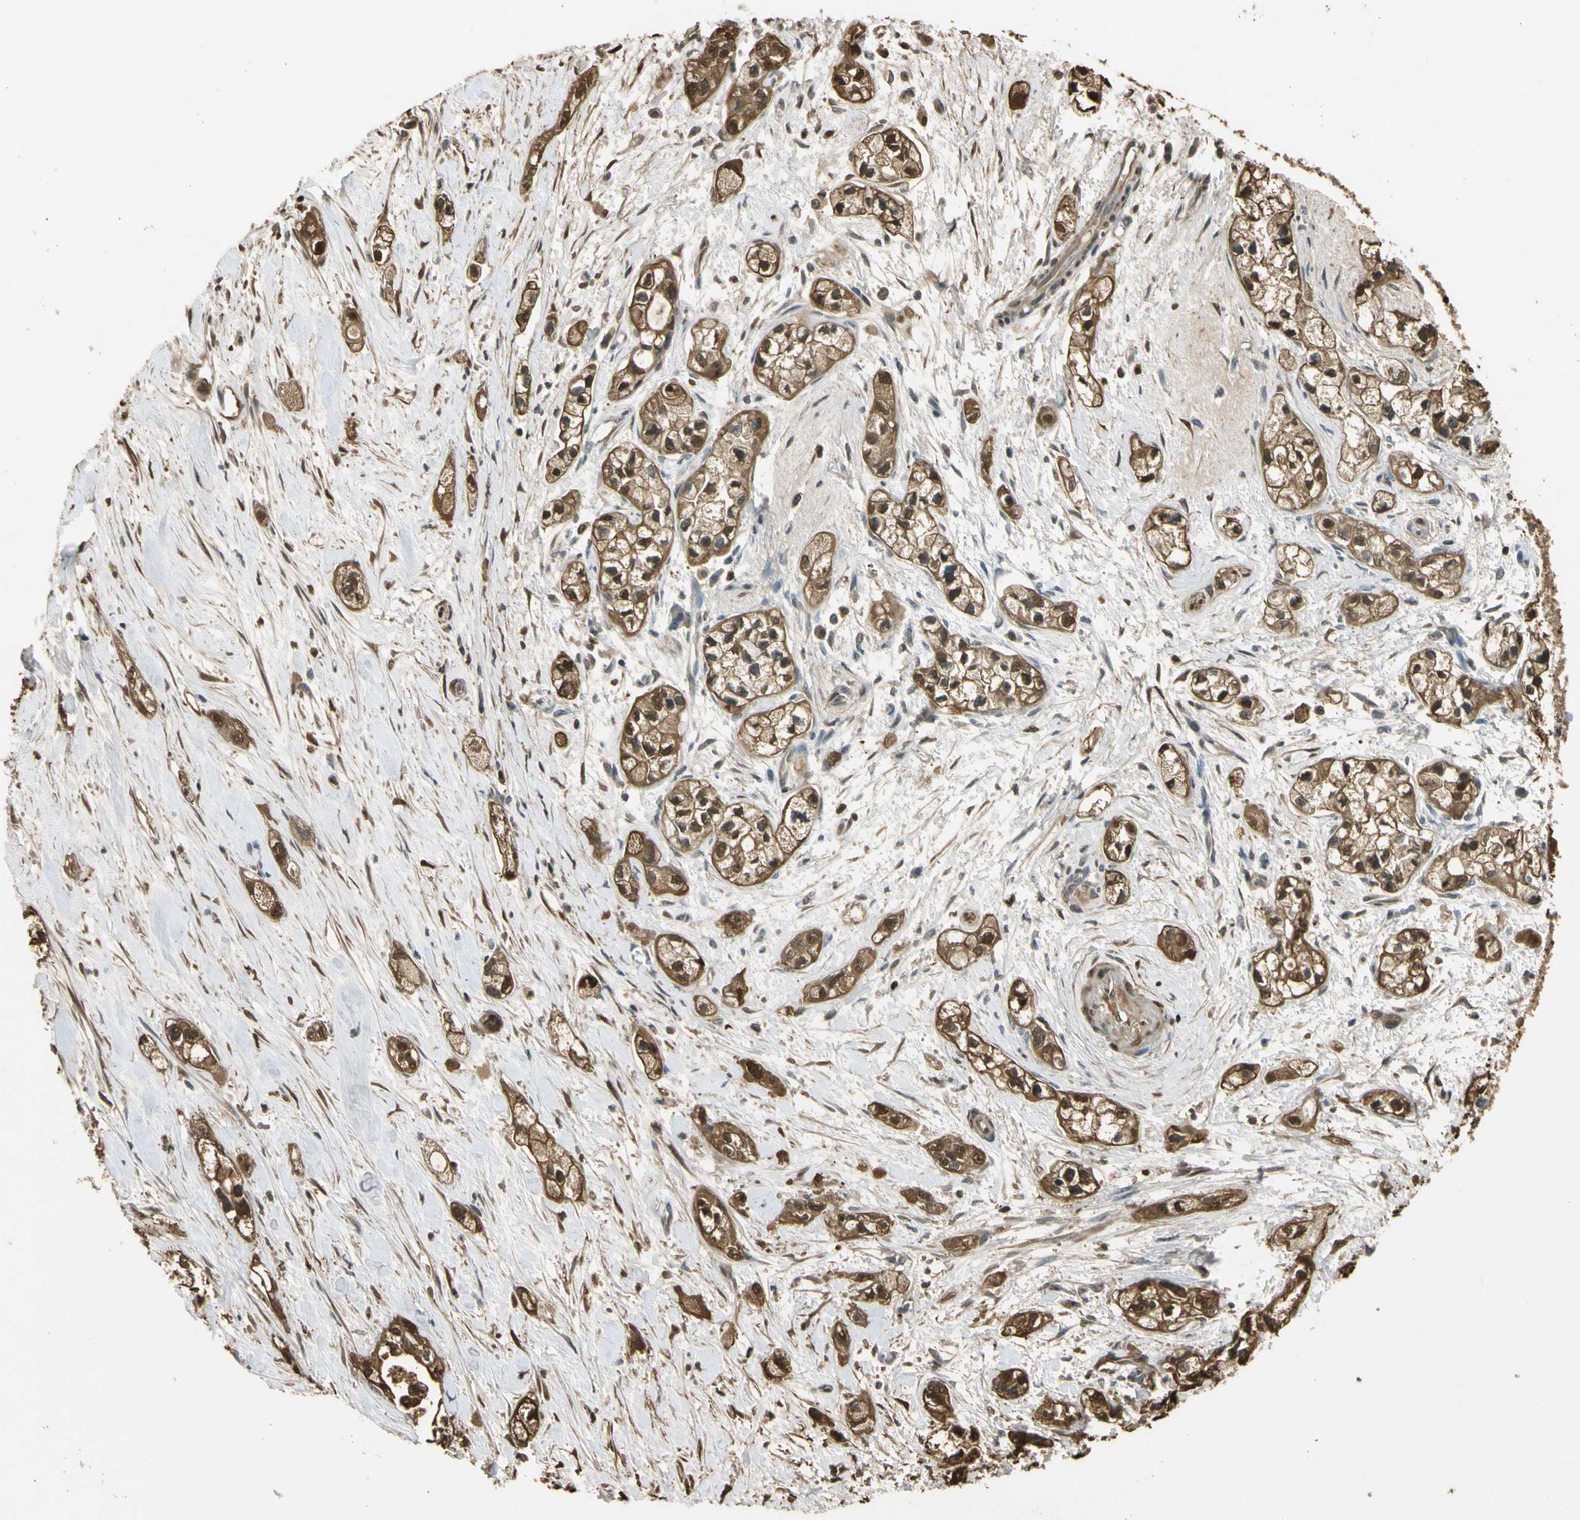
{"staining": {"intensity": "strong", "quantity": ">75%", "location": "cytoplasmic/membranous,nuclear"}, "tissue": "pancreatic cancer", "cell_type": "Tumor cells", "image_type": "cancer", "snomed": [{"axis": "morphology", "description": "Adenocarcinoma, NOS"}, {"axis": "topography", "description": "Pancreas"}], "caption": "Tumor cells reveal strong cytoplasmic/membranous and nuclear expression in approximately >75% of cells in adenocarcinoma (pancreatic).", "gene": "S100A6", "patient": {"sex": "male", "age": 74}}